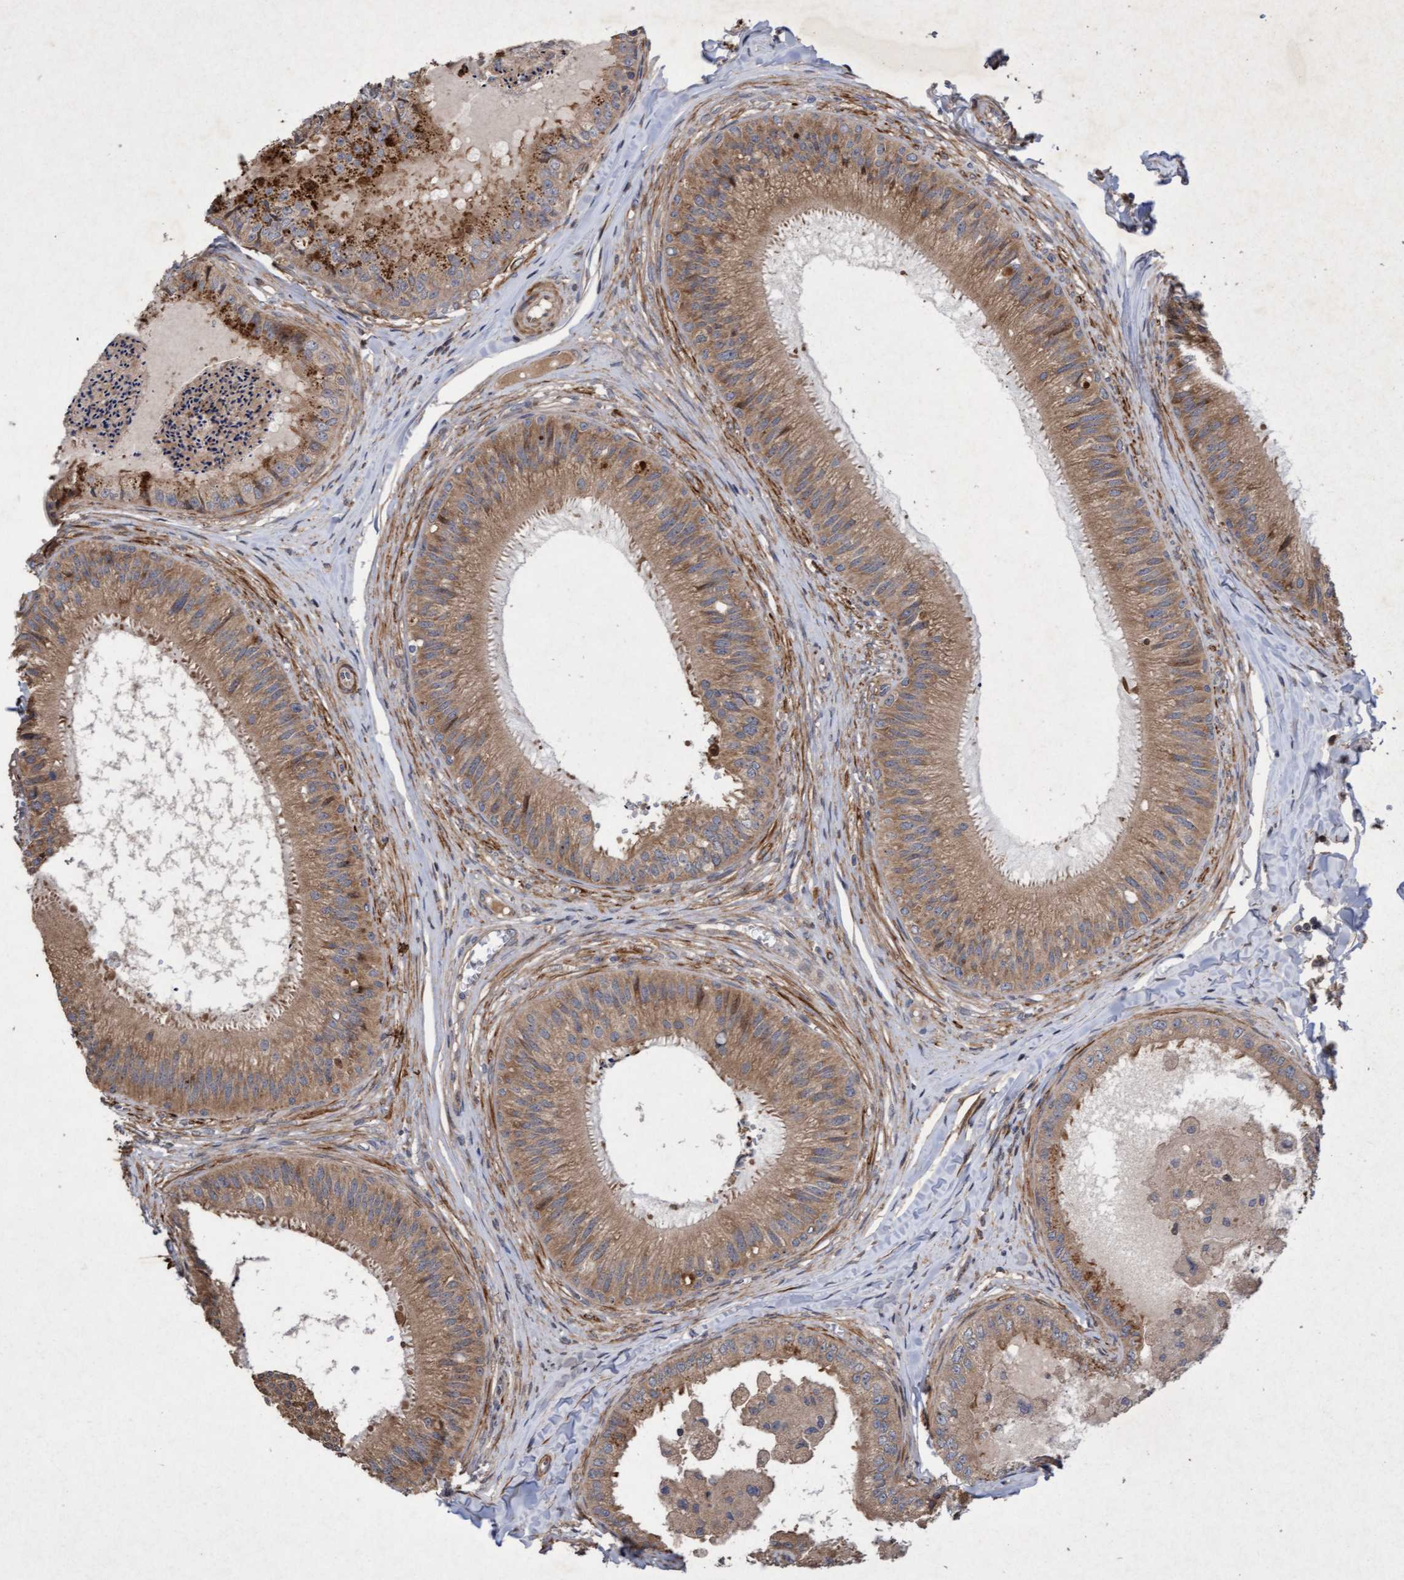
{"staining": {"intensity": "moderate", "quantity": ">75%", "location": "cytoplasmic/membranous"}, "tissue": "epididymis", "cell_type": "Glandular cells", "image_type": "normal", "snomed": [{"axis": "morphology", "description": "Normal tissue, NOS"}, {"axis": "topography", "description": "Epididymis"}], "caption": "Moderate cytoplasmic/membranous expression is present in about >75% of glandular cells in normal epididymis.", "gene": "ELP5", "patient": {"sex": "male", "age": 31}}